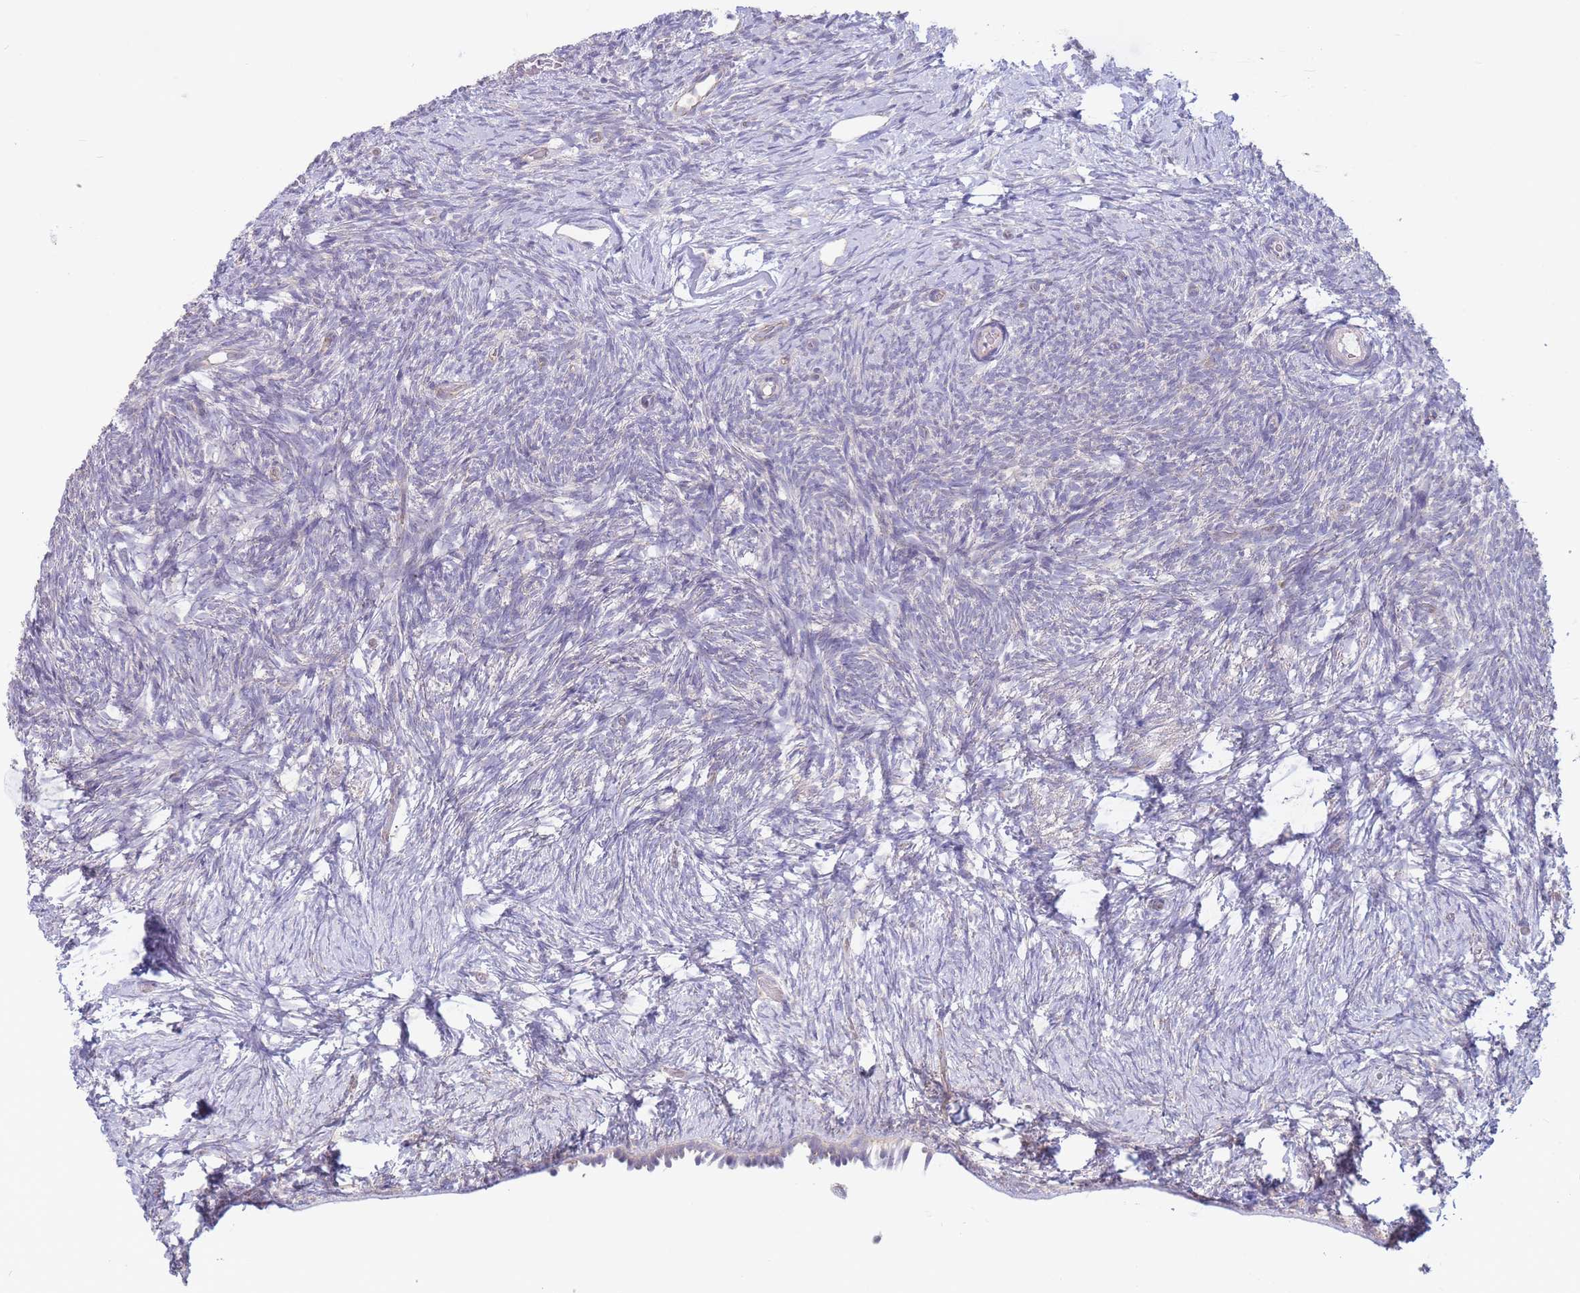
{"staining": {"intensity": "negative", "quantity": "none", "location": "none"}, "tissue": "ovary", "cell_type": "Ovarian stroma cells", "image_type": "normal", "snomed": [{"axis": "morphology", "description": "Normal tissue, NOS"}, {"axis": "topography", "description": "Ovary"}], "caption": "Benign ovary was stained to show a protein in brown. There is no significant positivity in ovarian stroma cells.", "gene": "ALS2CL", "patient": {"sex": "female", "age": 39}}